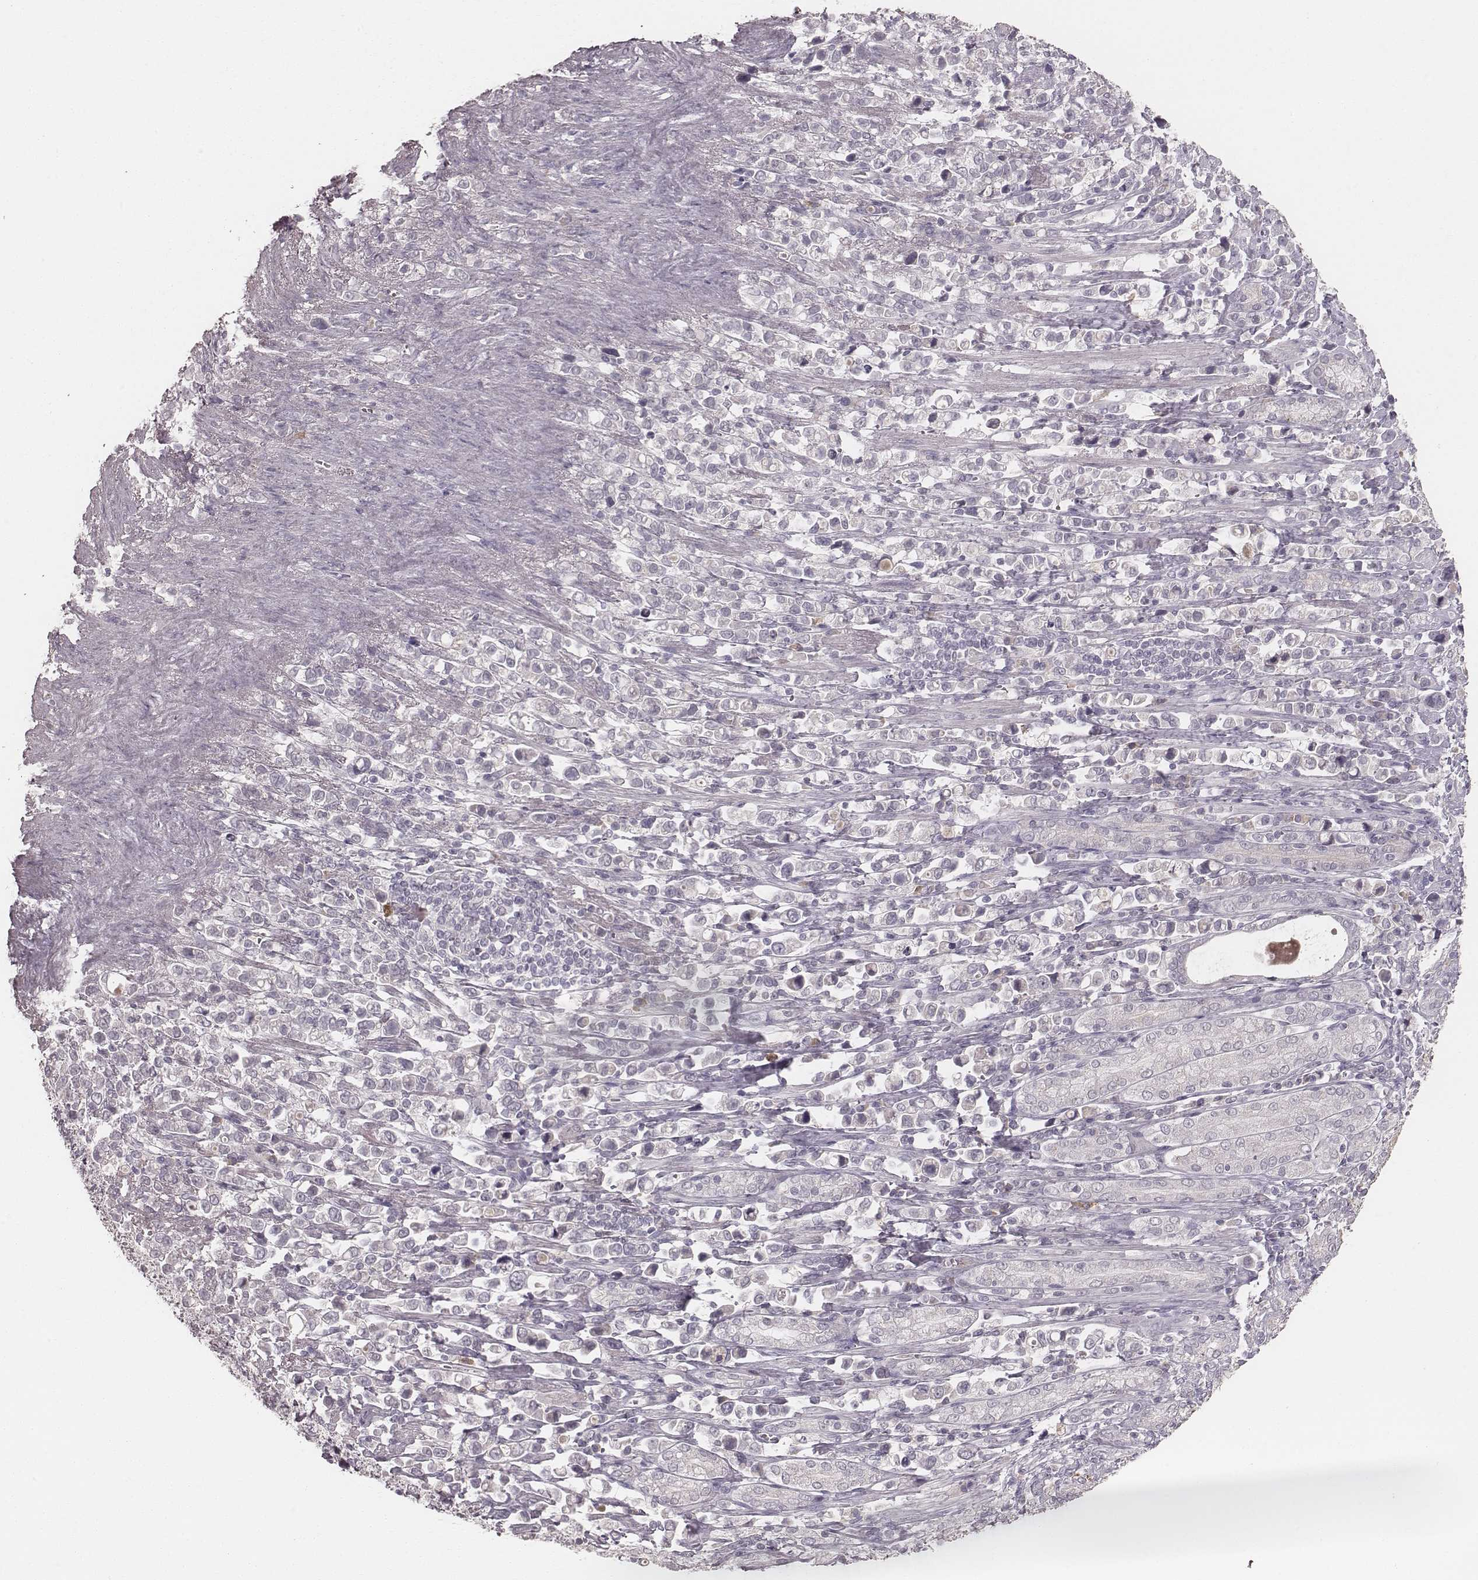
{"staining": {"intensity": "negative", "quantity": "none", "location": "none"}, "tissue": "stomach cancer", "cell_type": "Tumor cells", "image_type": "cancer", "snomed": [{"axis": "morphology", "description": "Adenocarcinoma, NOS"}, {"axis": "topography", "description": "Stomach"}], "caption": "Tumor cells are negative for brown protein staining in adenocarcinoma (stomach).", "gene": "LY6K", "patient": {"sex": "male", "age": 63}}